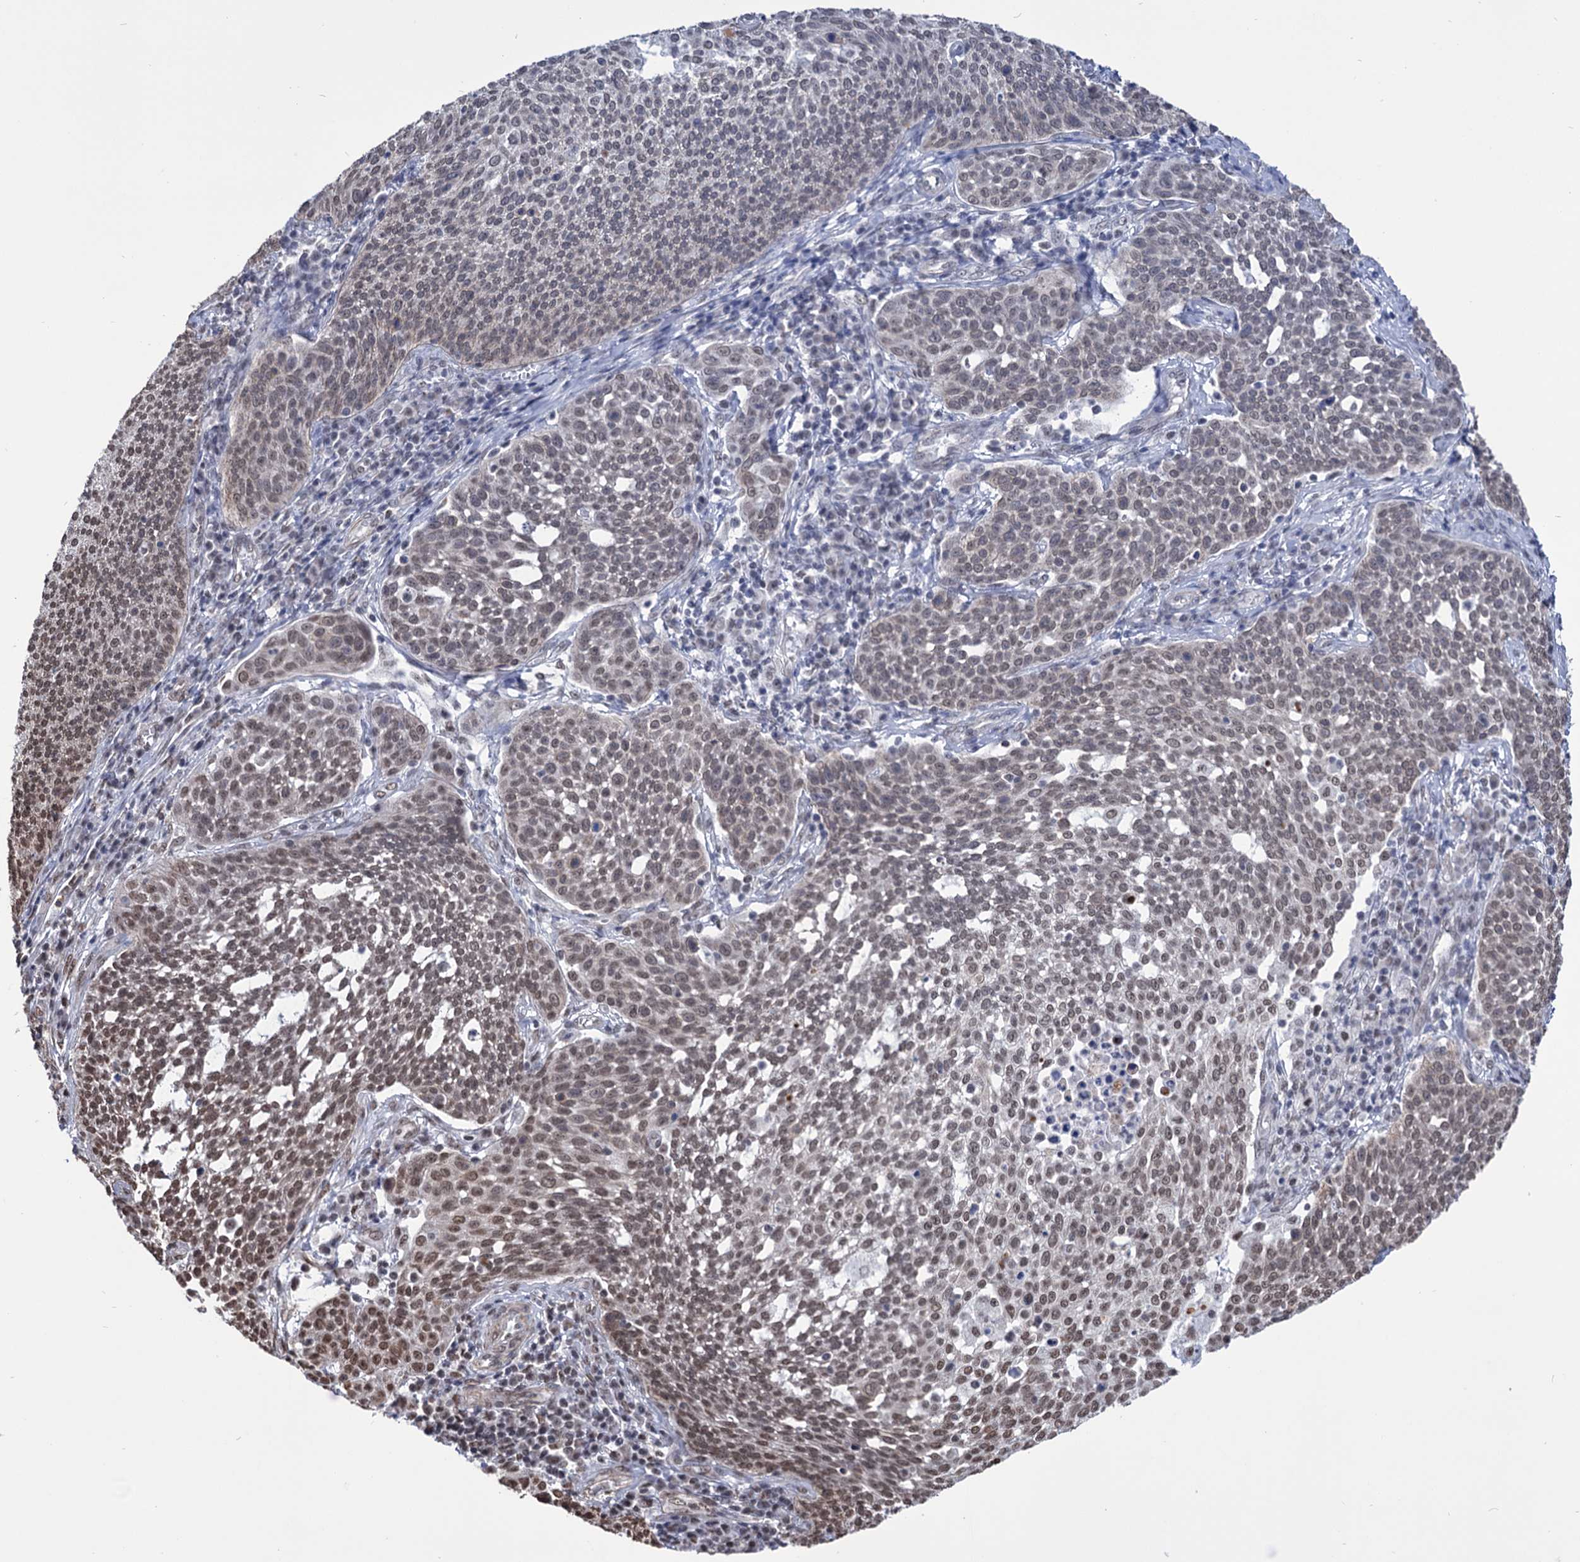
{"staining": {"intensity": "weak", "quantity": "25%-75%", "location": "nuclear"}, "tissue": "cervical cancer", "cell_type": "Tumor cells", "image_type": "cancer", "snomed": [{"axis": "morphology", "description": "Squamous cell carcinoma, NOS"}, {"axis": "topography", "description": "Cervix"}], "caption": "Protein expression analysis of human squamous cell carcinoma (cervical) reveals weak nuclear staining in about 25%-75% of tumor cells.", "gene": "ABHD10", "patient": {"sex": "female", "age": 34}}